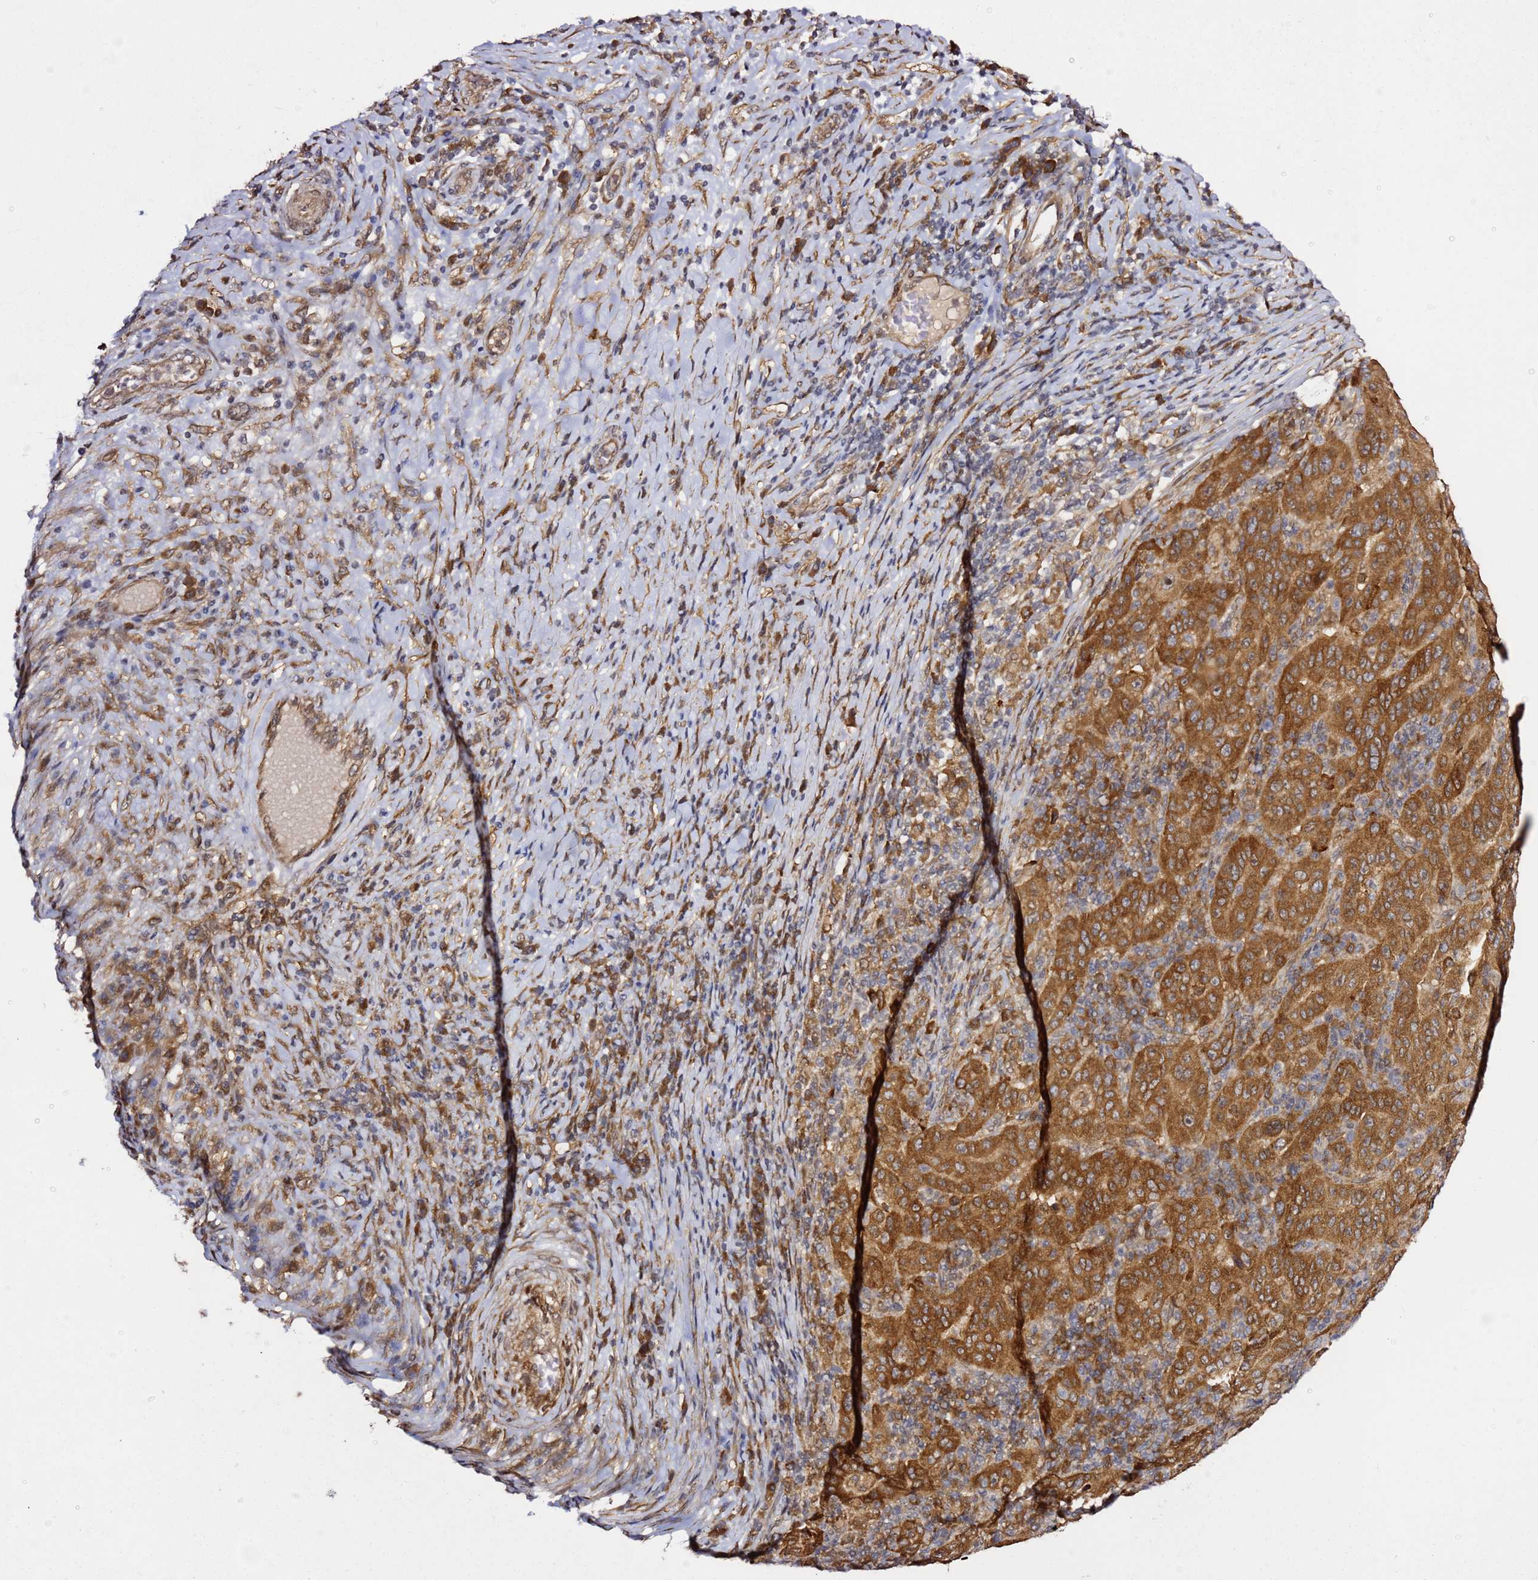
{"staining": {"intensity": "strong", "quantity": ">75%", "location": "cytoplasmic/membranous"}, "tissue": "pancreatic cancer", "cell_type": "Tumor cells", "image_type": "cancer", "snomed": [{"axis": "morphology", "description": "Adenocarcinoma, NOS"}, {"axis": "topography", "description": "Pancreas"}], "caption": "Immunohistochemical staining of pancreatic cancer (adenocarcinoma) shows high levels of strong cytoplasmic/membranous staining in approximately >75% of tumor cells.", "gene": "PRKAB2", "patient": {"sex": "male", "age": 63}}